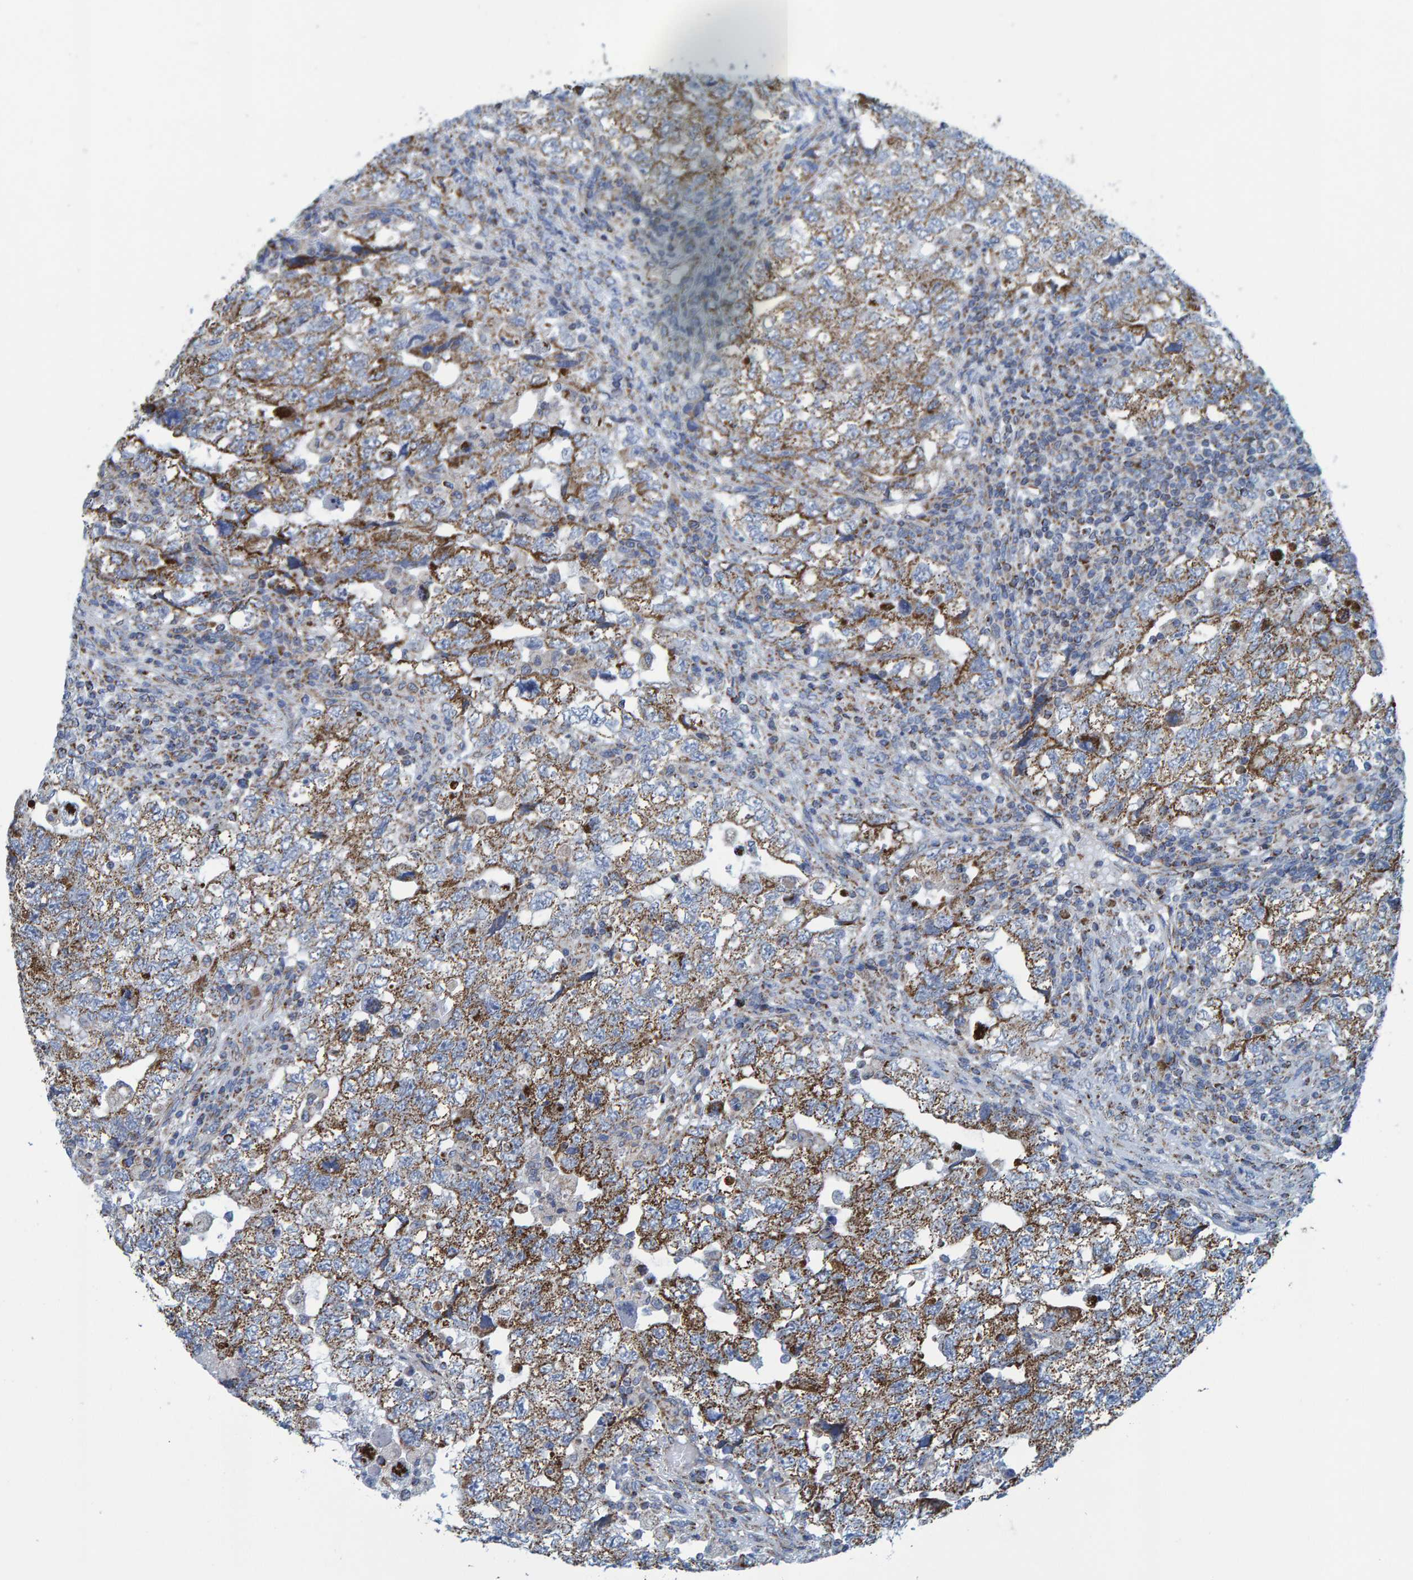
{"staining": {"intensity": "strong", "quantity": "25%-75%", "location": "cytoplasmic/membranous"}, "tissue": "testis cancer", "cell_type": "Tumor cells", "image_type": "cancer", "snomed": [{"axis": "morphology", "description": "Carcinoma, Embryonal, NOS"}, {"axis": "topography", "description": "Testis"}], "caption": "Protein expression analysis of human embryonal carcinoma (testis) reveals strong cytoplasmic/membranous expression in about 25%-75% of tumor cells. Nuclei are stained in blue.", "gene": "MRPS7", "patient": {"sex": "male", "age": 36}}